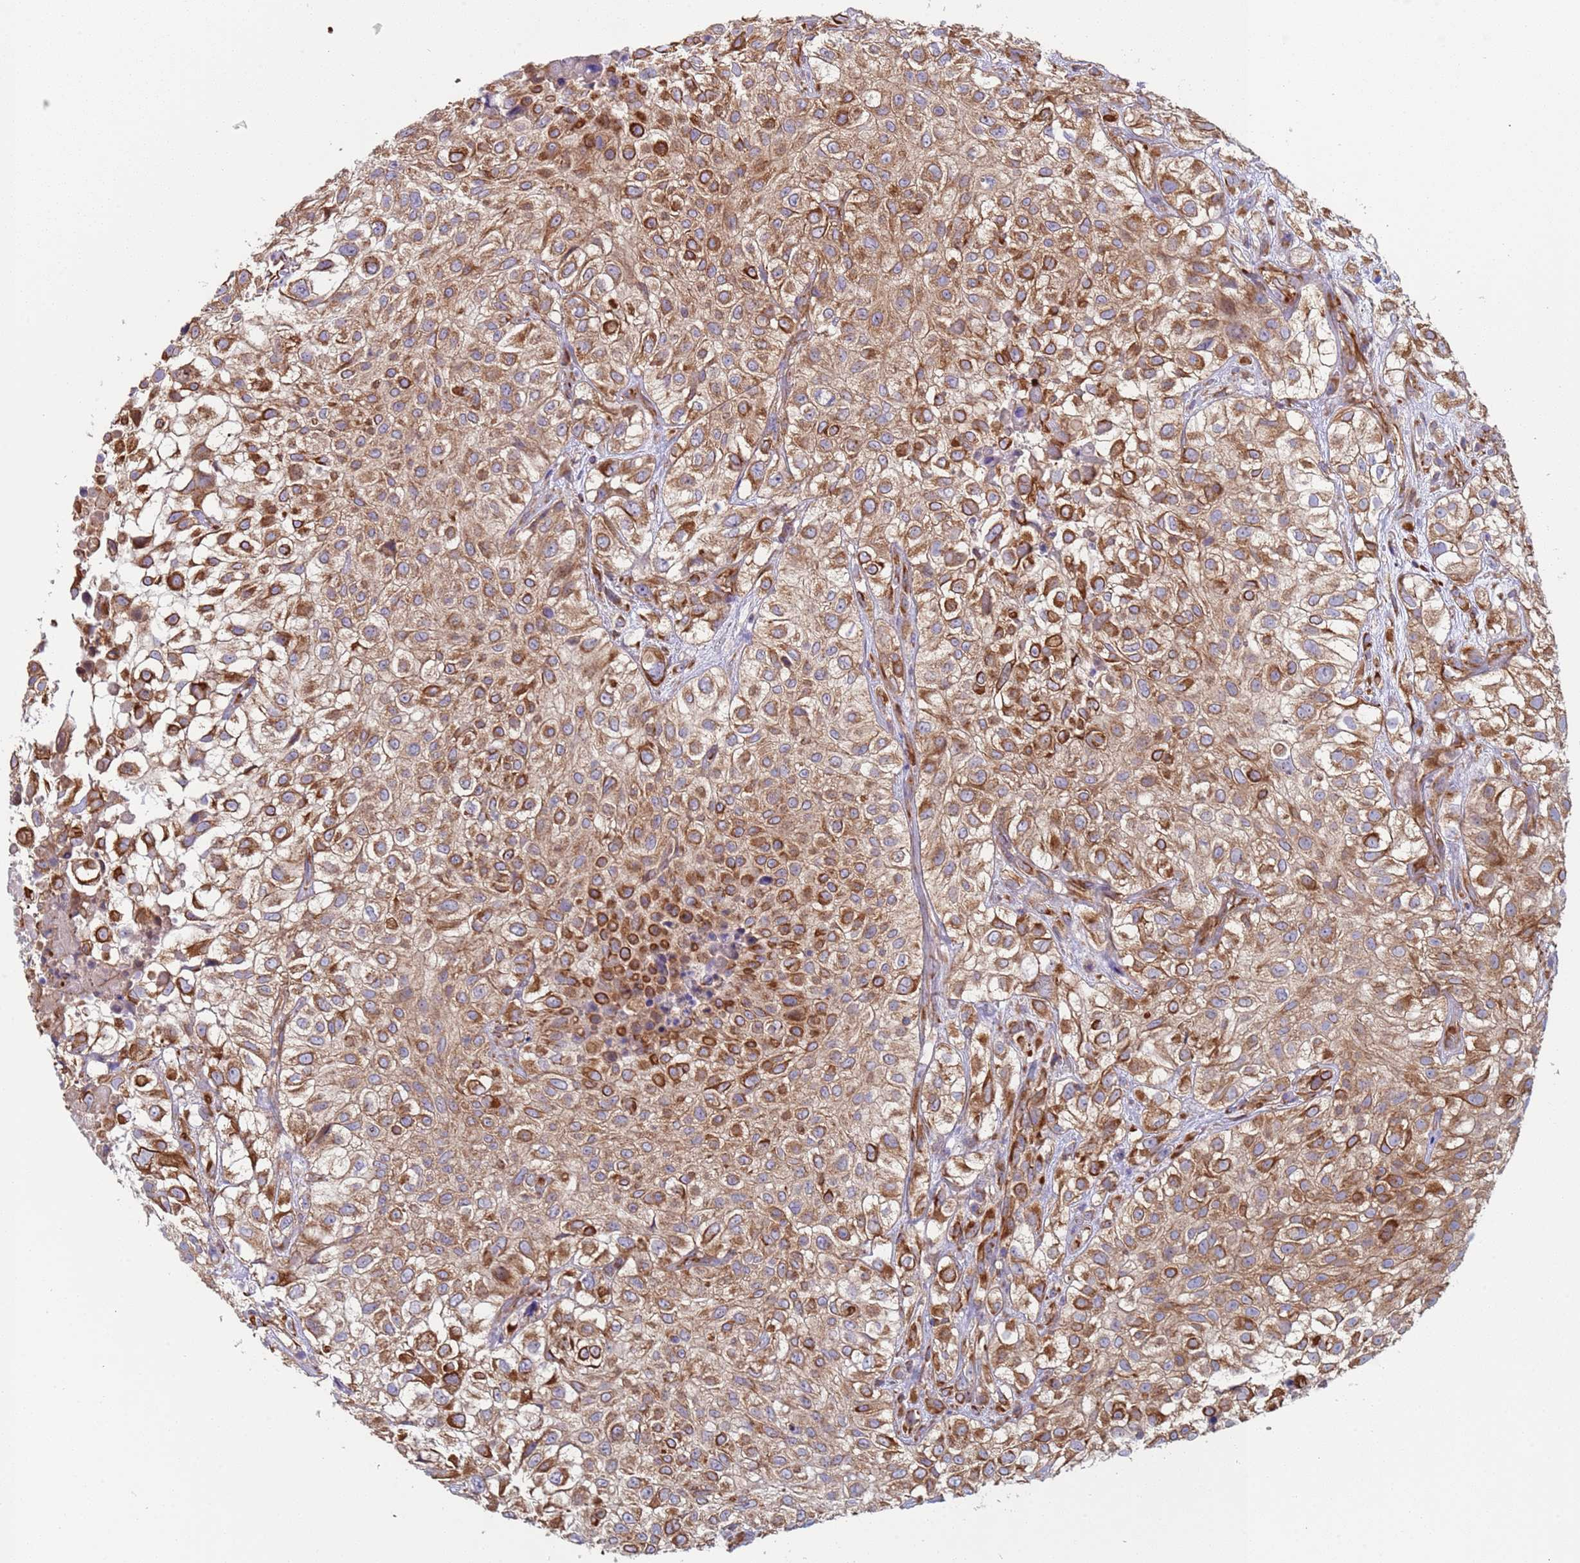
{"staining": {"intensity": "moderate", "quantity": ">75%", "location": "cytoplasmic/membranous"}, "tissue": "urothelial cancer", "cell_type": "Tumor cells", "image_type": "cancer", "snomed": [{"axis": "morphology", "description": "Urothelial carcinoma, High grade"}, {"axis": "topography", "description": "Urinary bladder"}], "caption": "Urothelial carcinoma (high-grade) stained for a protein (brown) shows moderate cytoplasmic/membranous positive staining in approximately >75% of tumor cells.", "gene": "NUDT12", "patient": {"sex": "male", "age": 56}}